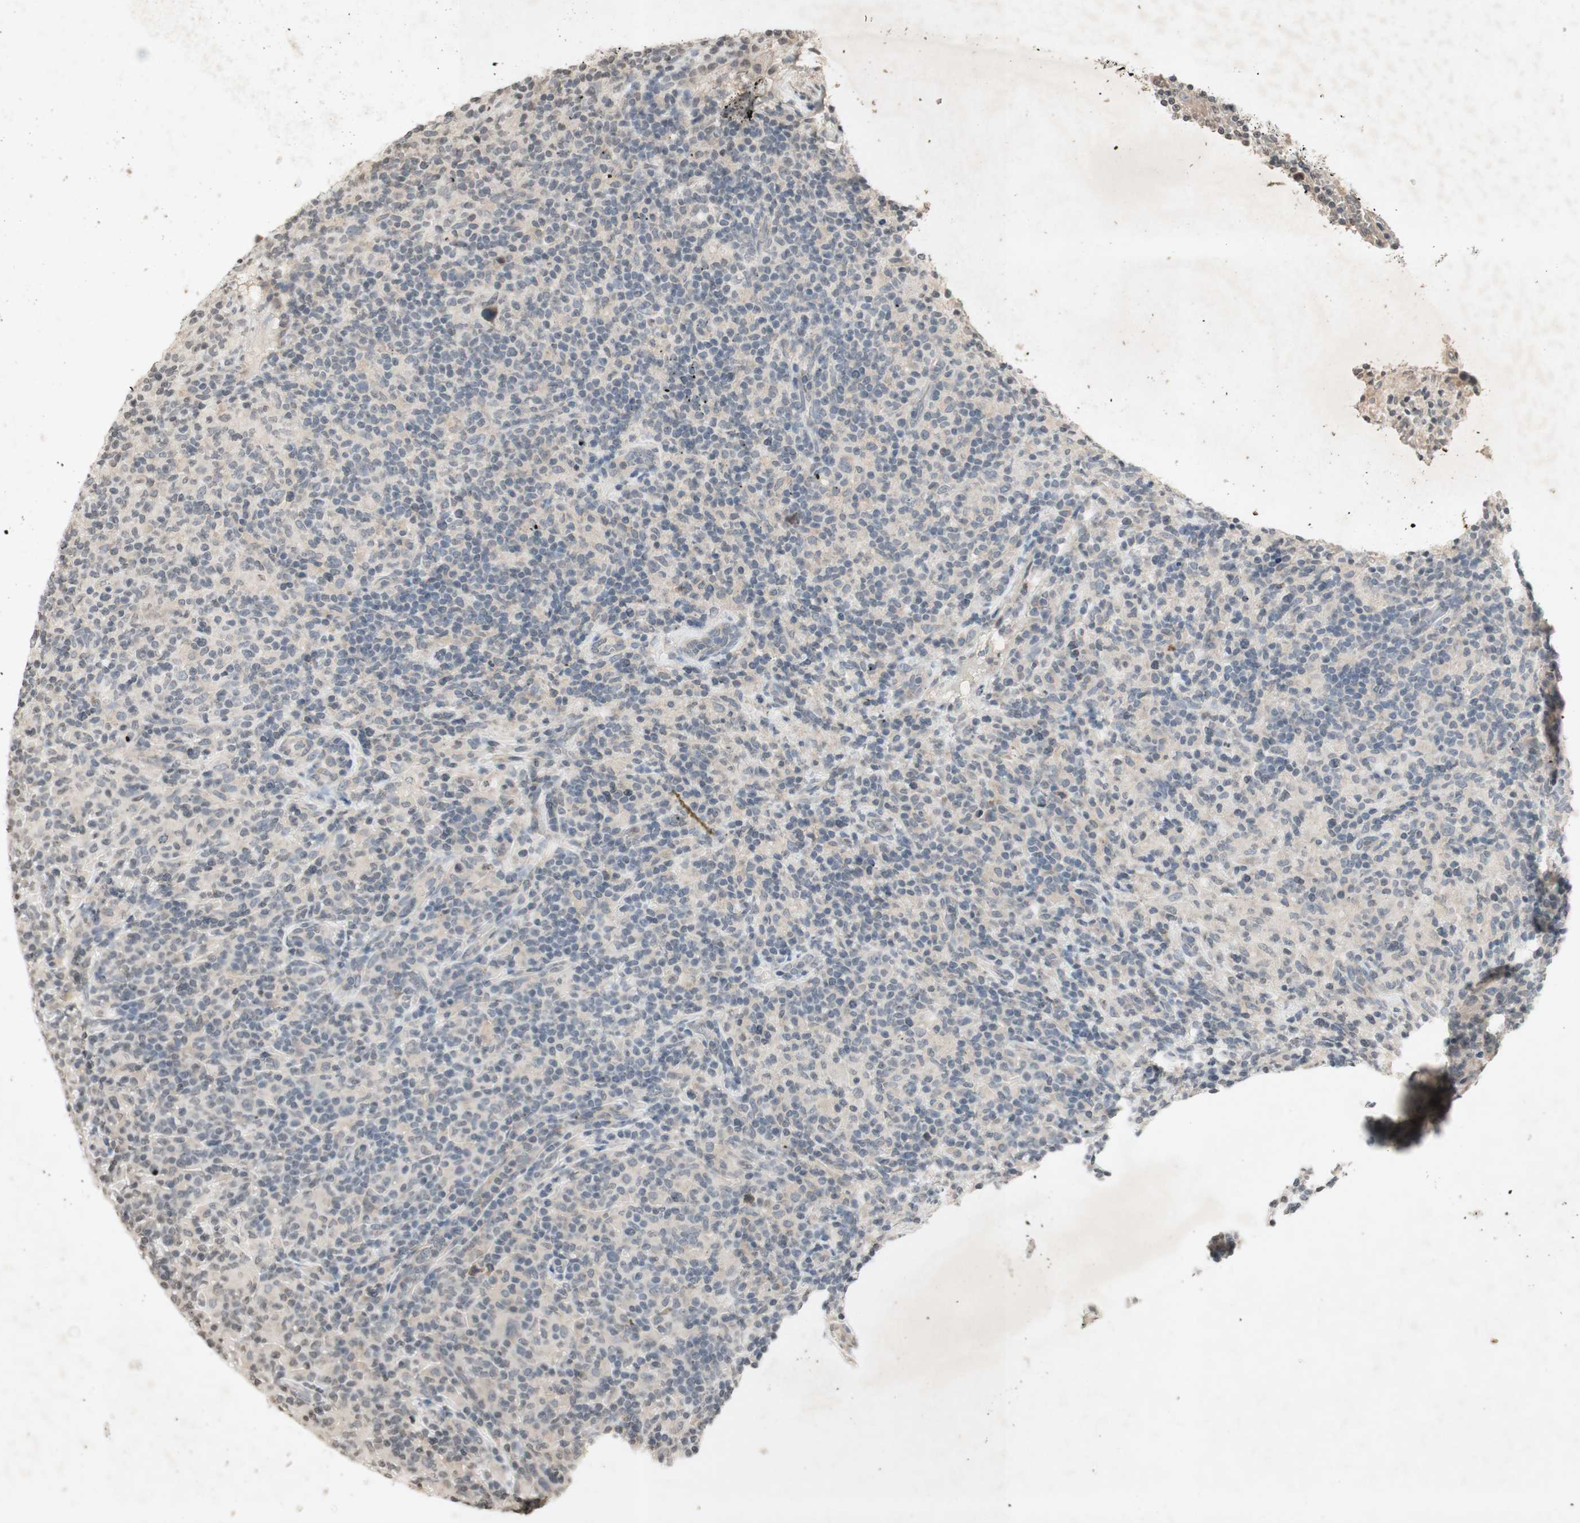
{"staining": {"intensity": "negative", "quantity": "none", "location": "none"}, "tissue": "lymphoma", "cell_type": "Tumor cells", "image_type": "cancer", "snomed": [{"axis": "morphology", "description": "Hodgkin's disease, NOS"}, {"axis": "topography", "description": "Lymph node"}], "caption": "The histopathology image demonstrates no significant staining in tumor cells of Hodgkin's disease.", "gene": "GLI1", "patient": {"sex": "male", "age": 70}}